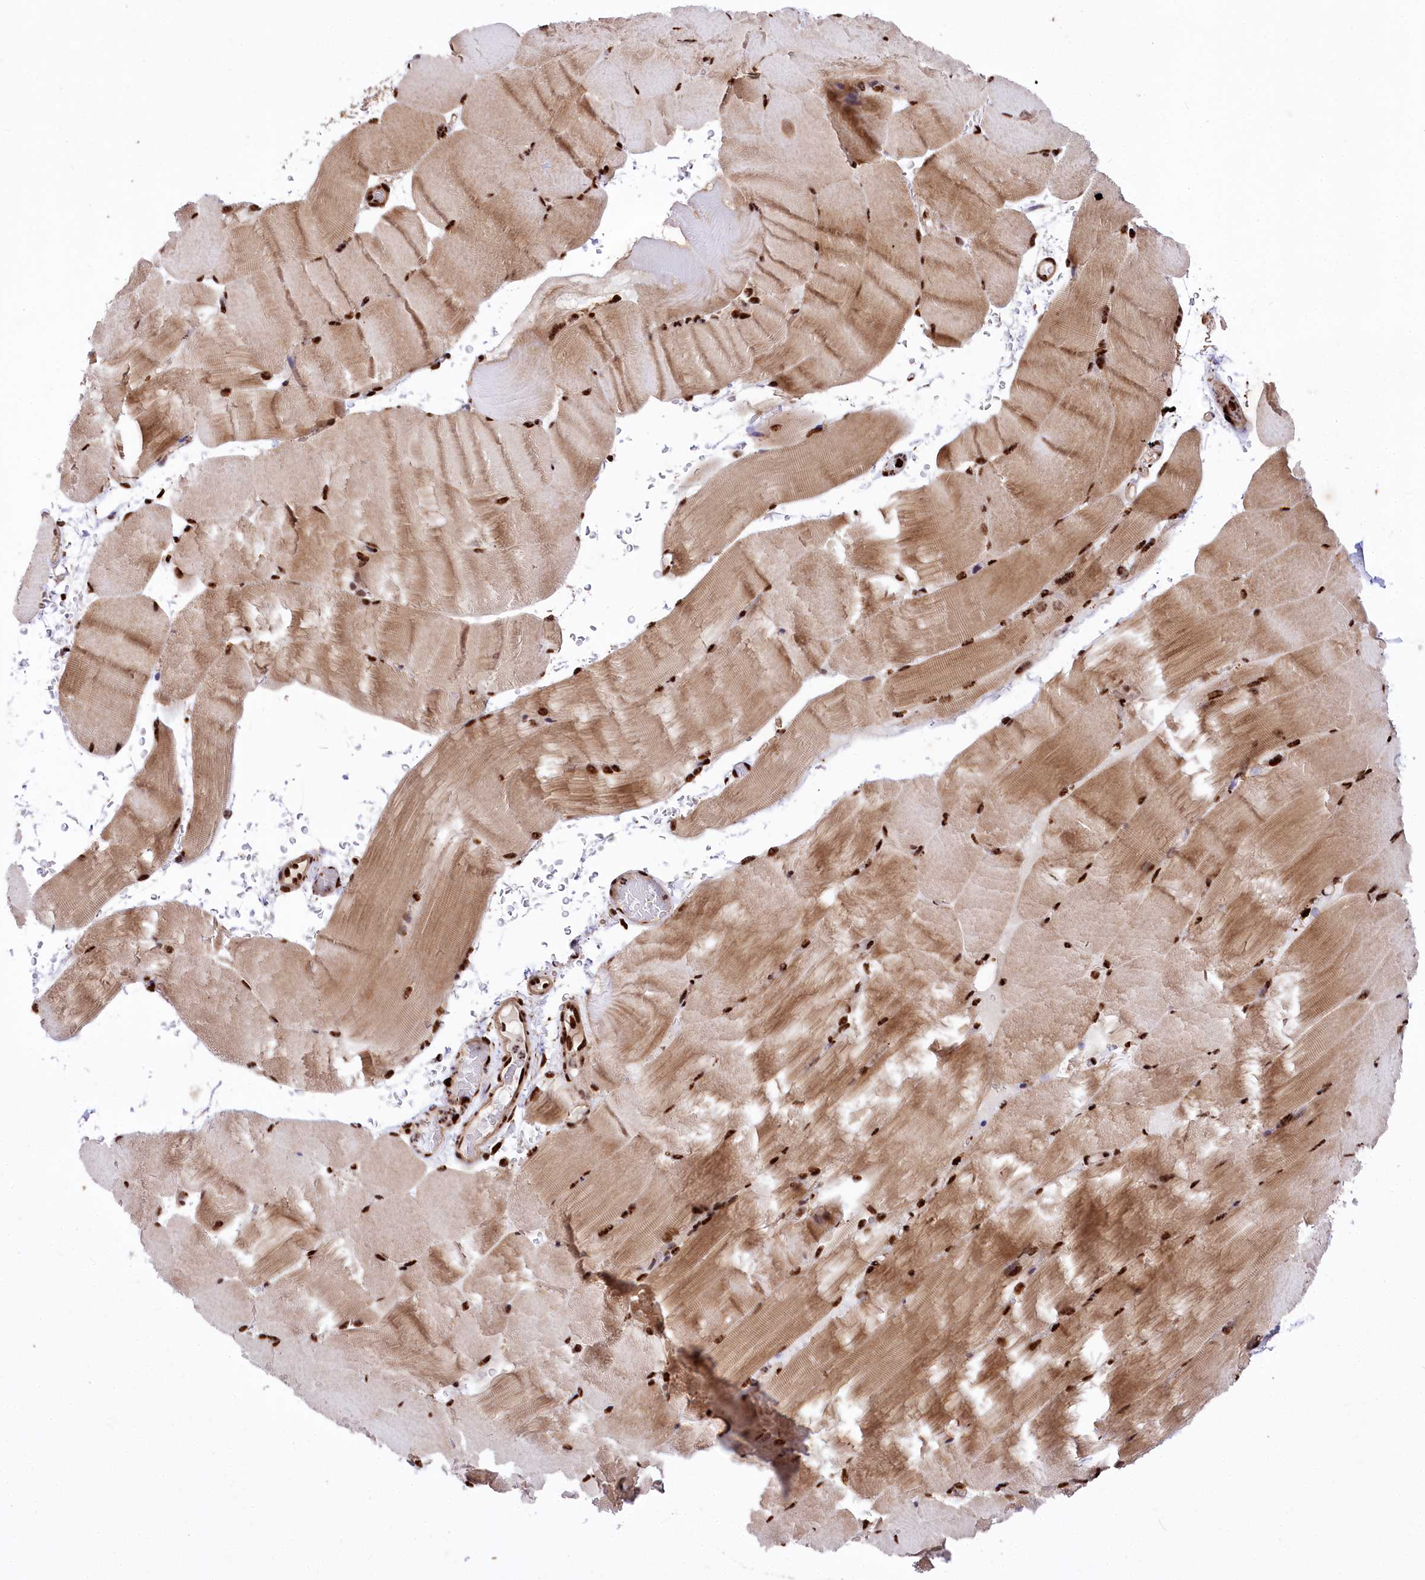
{"staining": {"intensity": "strong", "quantity": ">75%", "location": "cytoplasmic/membranous,nuclear"}, "tissue": "skeletal muscle", "cell_type": "Myocytes", "image_type": "normal", "snomed": [{"axis": "morphology", "description": "Normal tissue, NOS"}, {"axis": "topography", "description": "Skeletal muscle"}, {"axis": "topography", "description": "Parathyroid gland"}], "caption": "Protein staining of benign skeletal muscle displays strong cytoplasmic/membranous,nuclear staining in approximately >75% of myocytes. The protein of interest is shown in brown color, while the nuclei are stained blue.", "gene": "FIGN", "patient": {"sex": "female", "age": 37}}